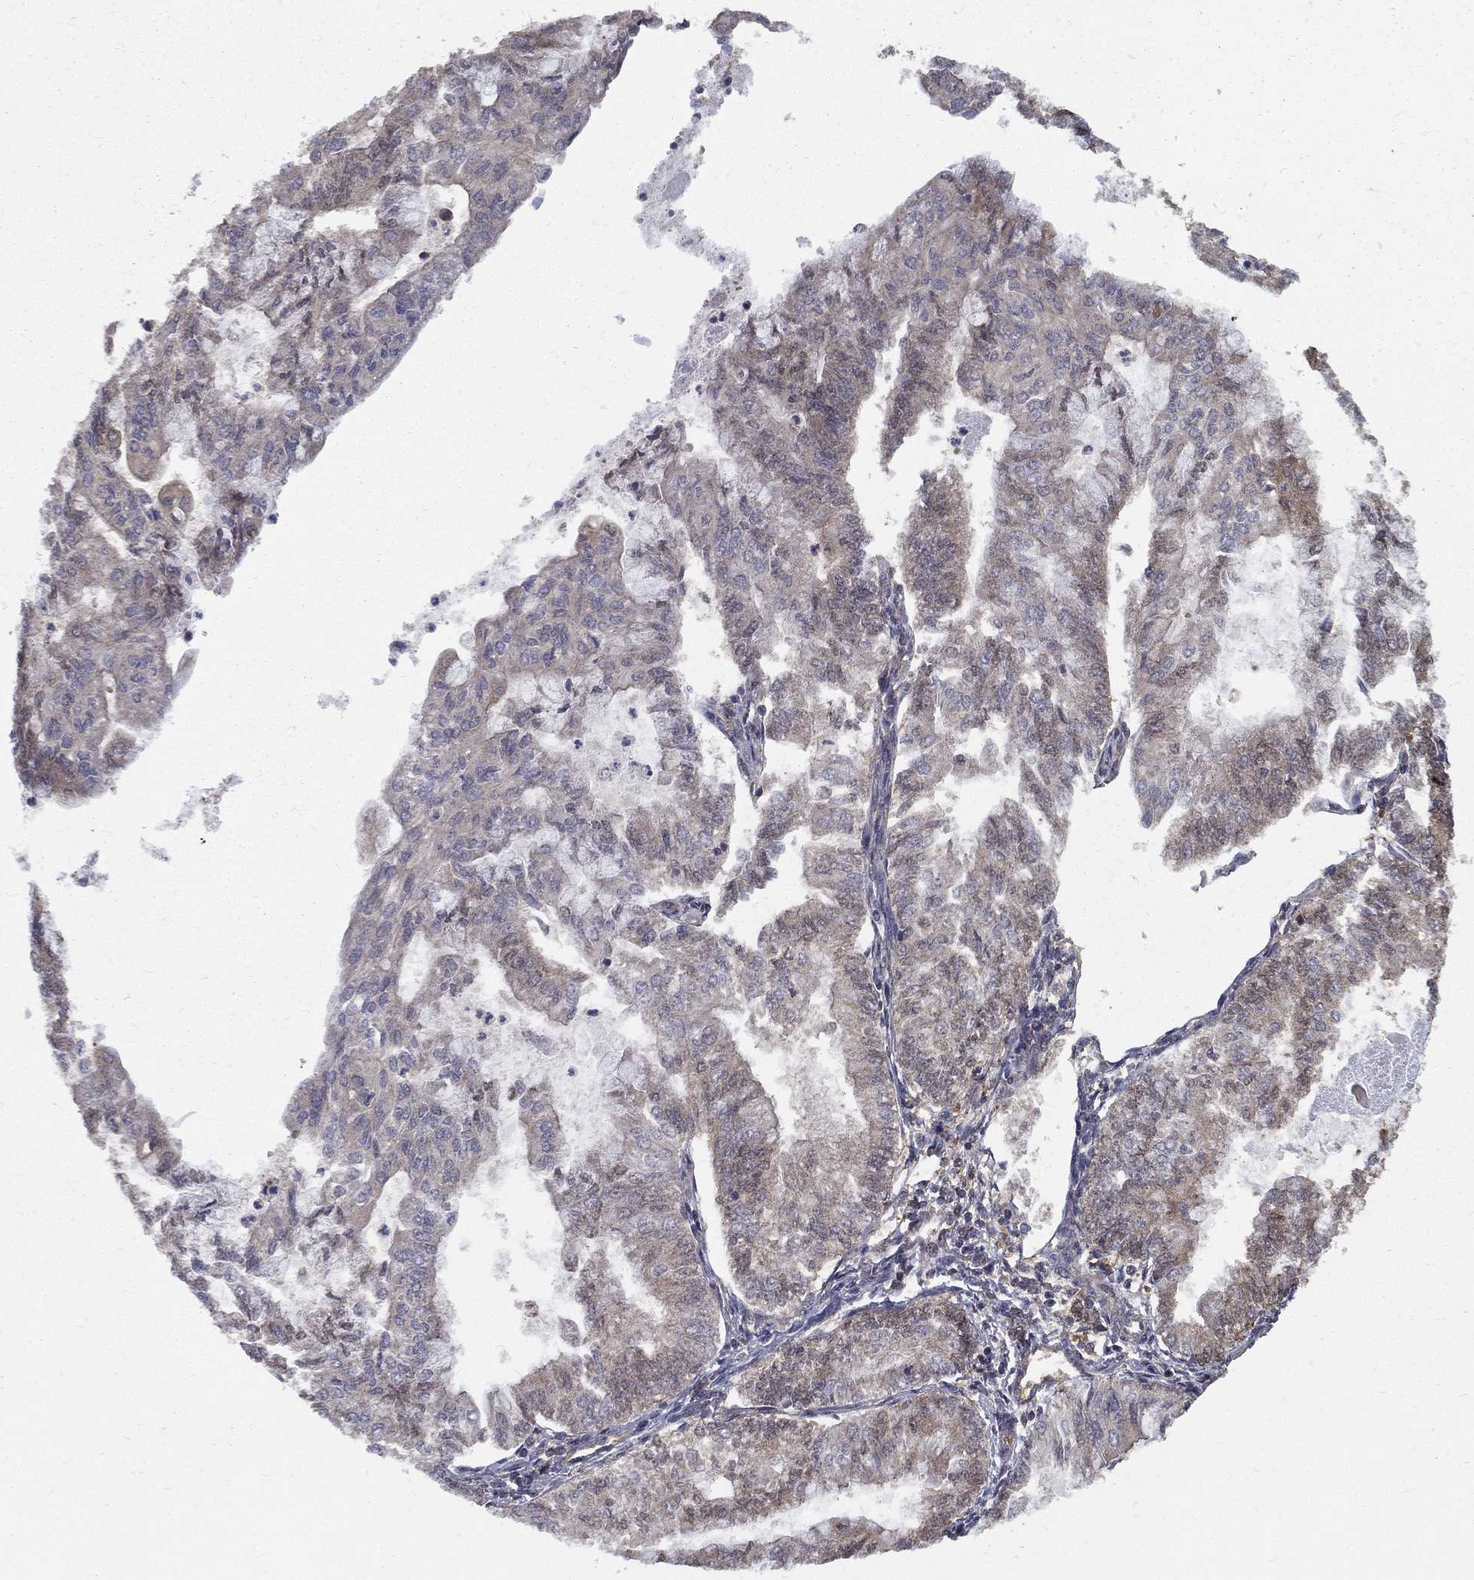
{"staining": {"intensity": "weak", "quantity": "25%-75%", "location": "cytoplasmic/membranous"}, "tissue": "endometrial cancer", "cell_type": "Tumor cells", "image_type": "cancer", "snomed": [{"axis": "morphology", "description": "Adenocarcinoma, NOS"}, {"axis": "topography", "description": "Endometrium"}], "caption": "Immunohistochemistry (IHC) (DAB (3,3'-diaminobenzidine)) staining of human endometrial cancer shows weak cytoplasmic/membranous protein expression in approximately 25%-75% of tumor cells.", "gene": "CARM1", "patient": {"sex": "female", "age": 59}}